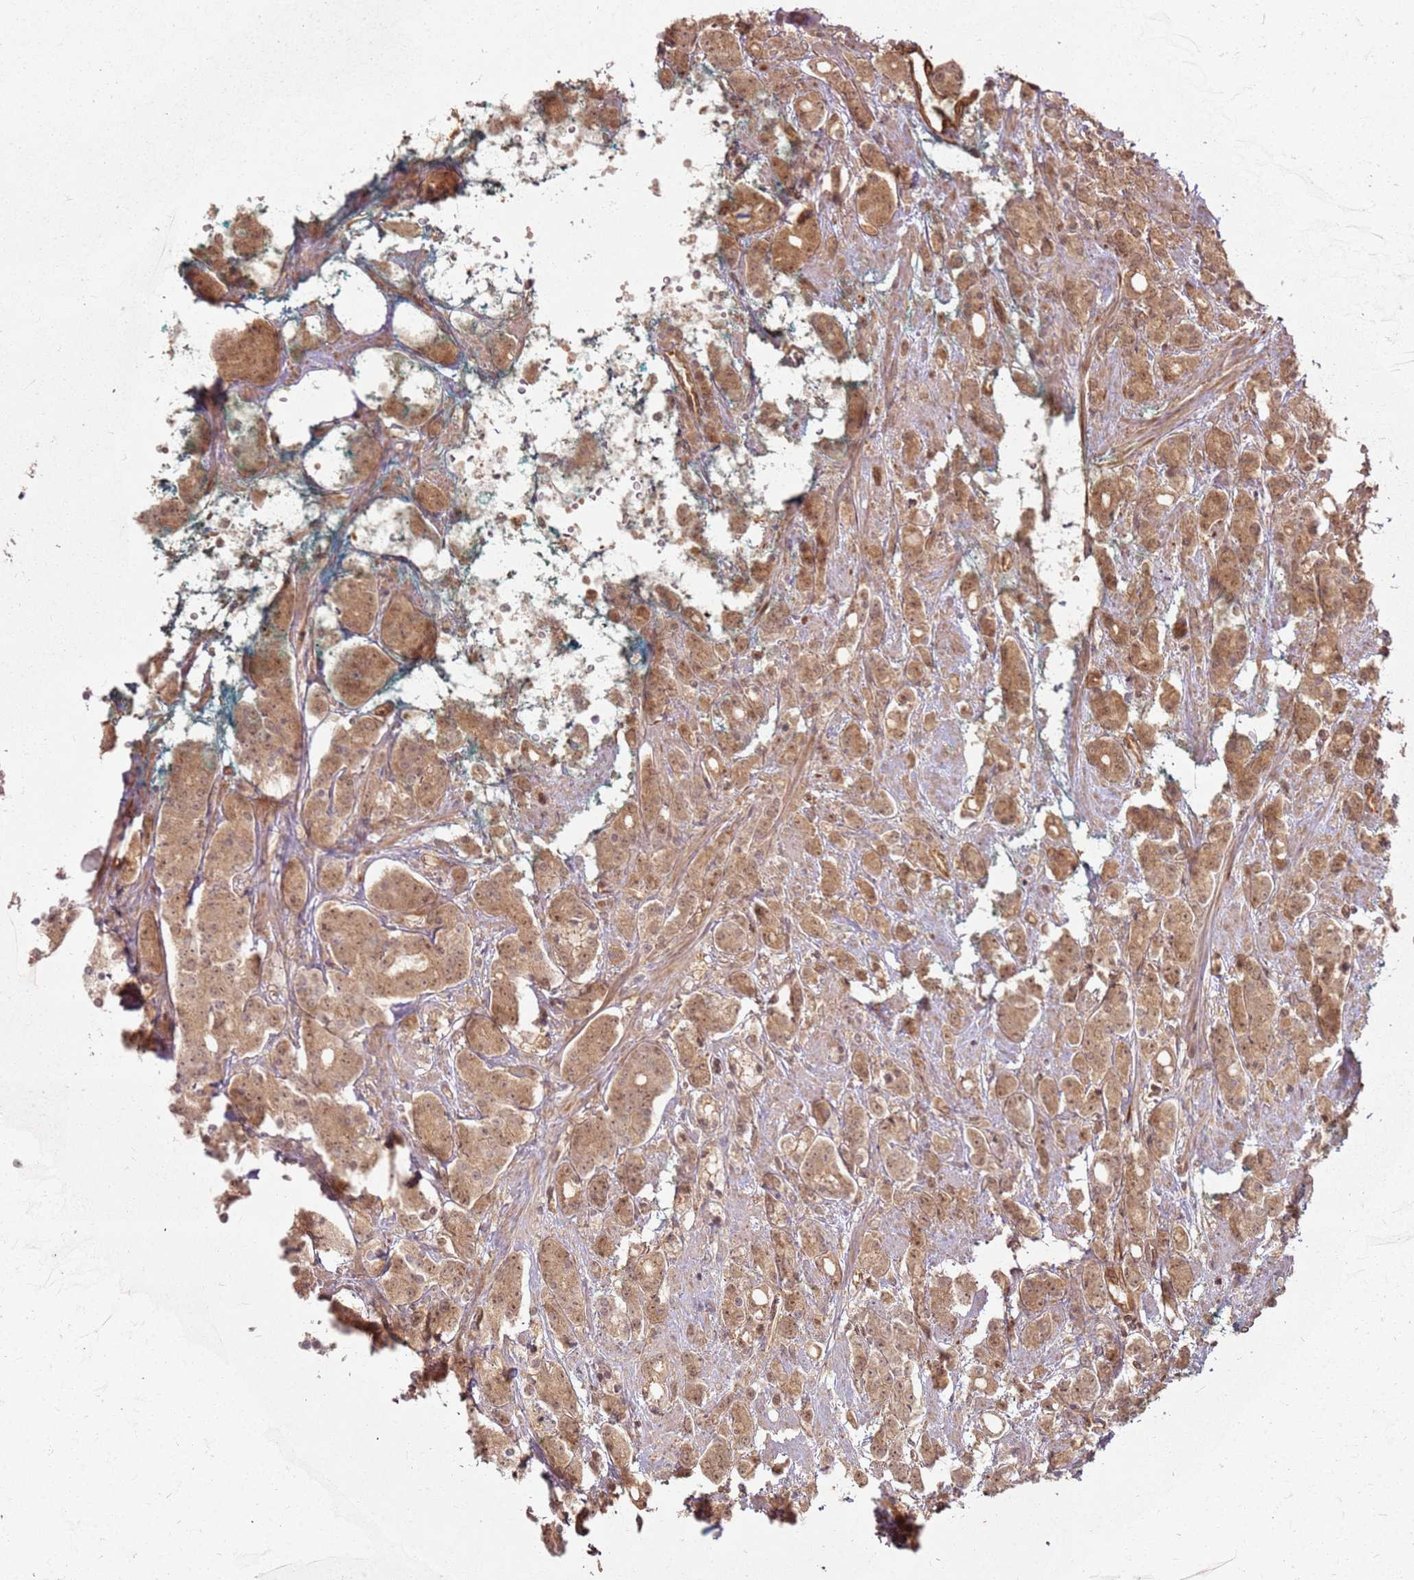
{"staining": {"intensity": "moderate", "quantity": ">75%", "location": "cytoplasmic/membranous"}, "tissue": "prostate cancer", "cell_type": "Tumor cells", "image_type": "cancer", "snomed": [{"axis": "morphology", "description": "Adenocarcinoma, High grade"}, {"axis": "topography", "description": "Prostate"}], "caption": "Immunohistochemistry (IHC) (DAB) staining of prostate cancer (high-grade adenocarcinoma) displays moderate cytoplasmic/membranous protein expression in approximately >75% of tumor cells.", "gene": "ZNF776", "patient": {"sex": "male", "age": 62}}